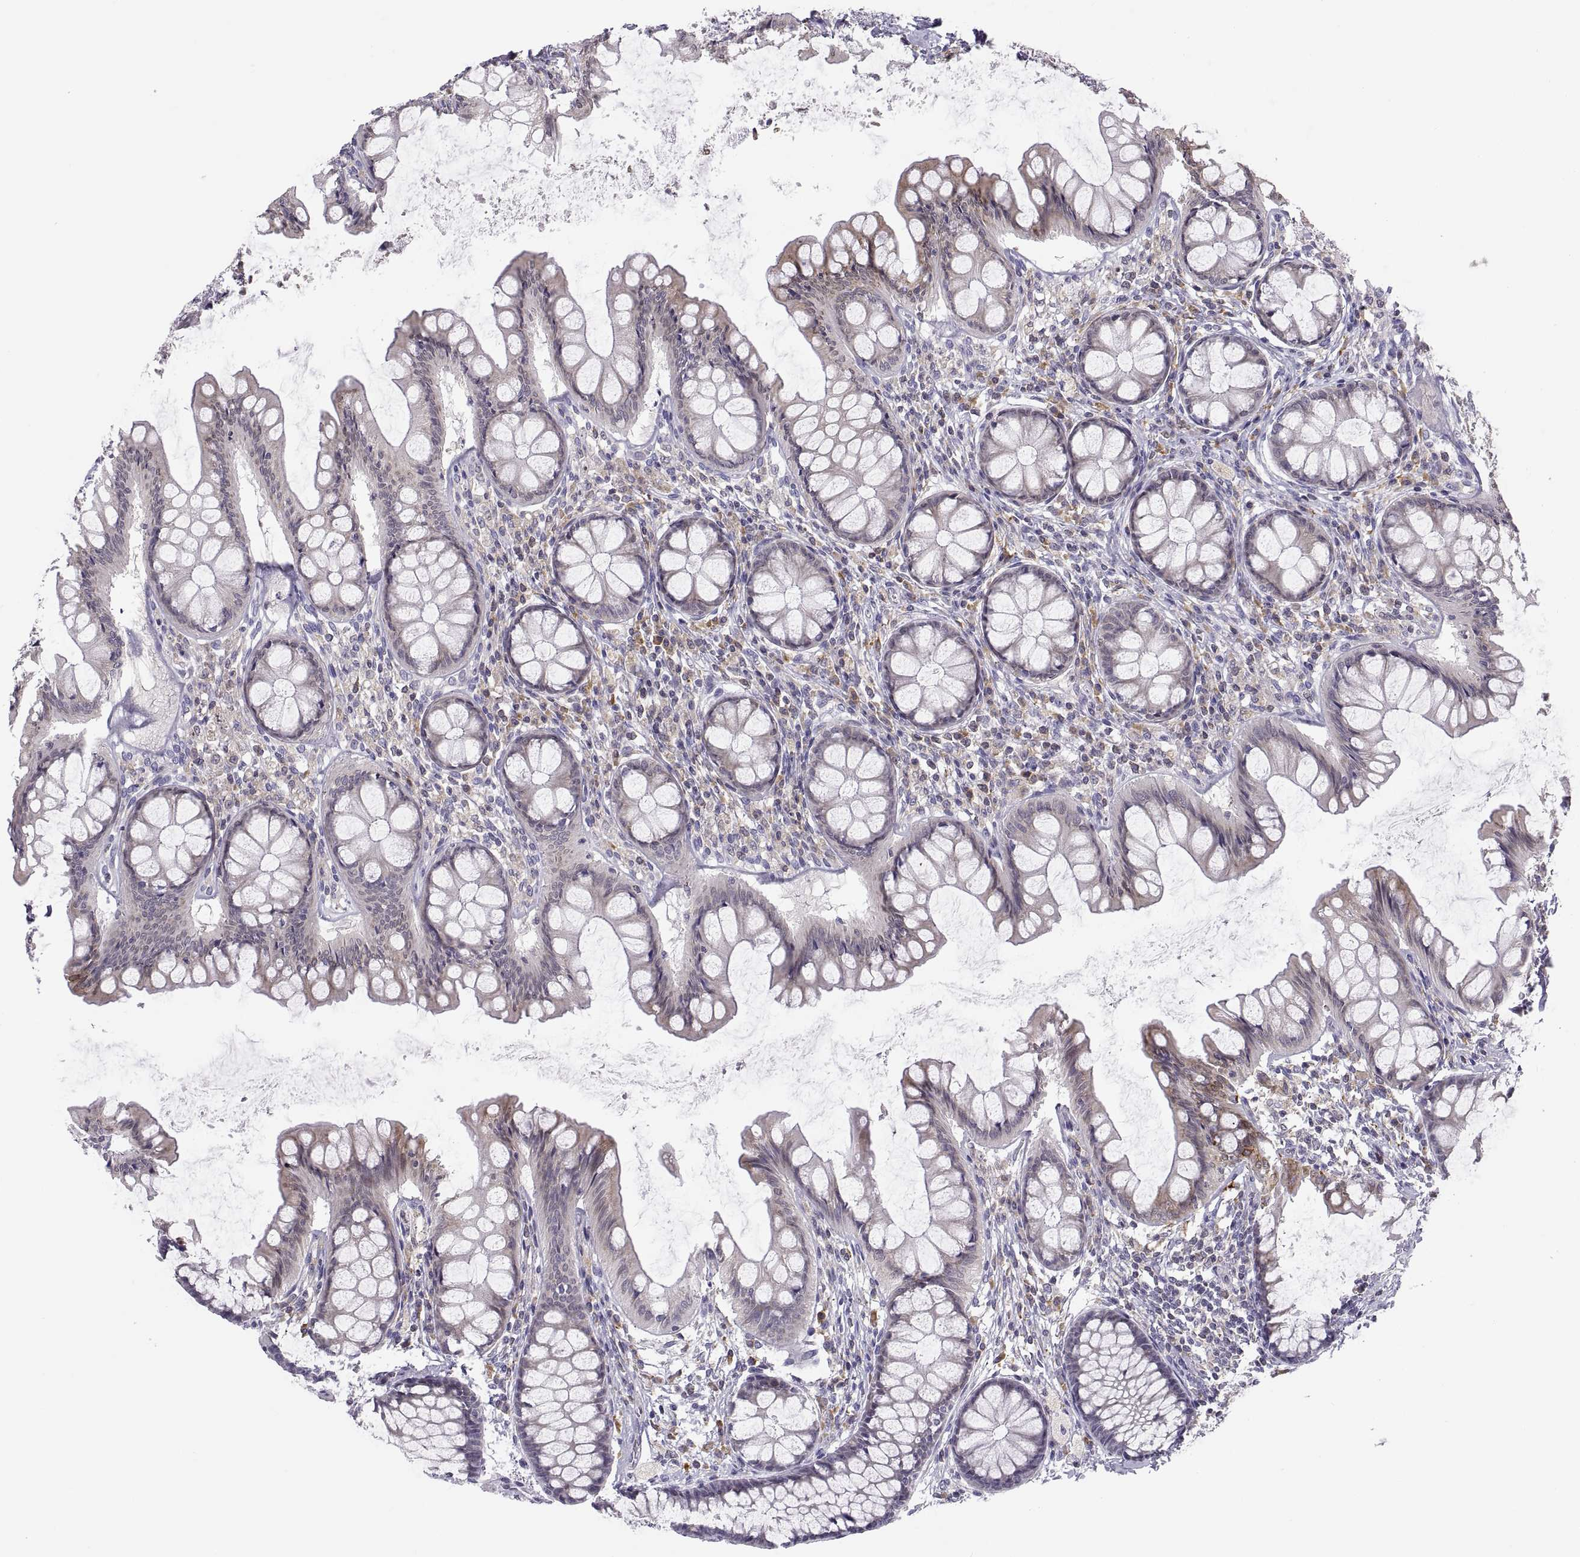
{"staining": {"intensity": "negative", "quantity": "none", "location": "none"}, "tissue": "colon", "cell_type": "Endothelial cells", "image_type": "normal", "snomed": [{"axis": "morphology", "description": "Normal tissue, NOS"}, {"axis": "topography", "description": "Colon"}], "caption": "This is an IHC histopathology image of benign human colon. There is no positivity in endothelial cells.", "gene": "ERO1A", "patient": {"sex": "female", "age": 65}}